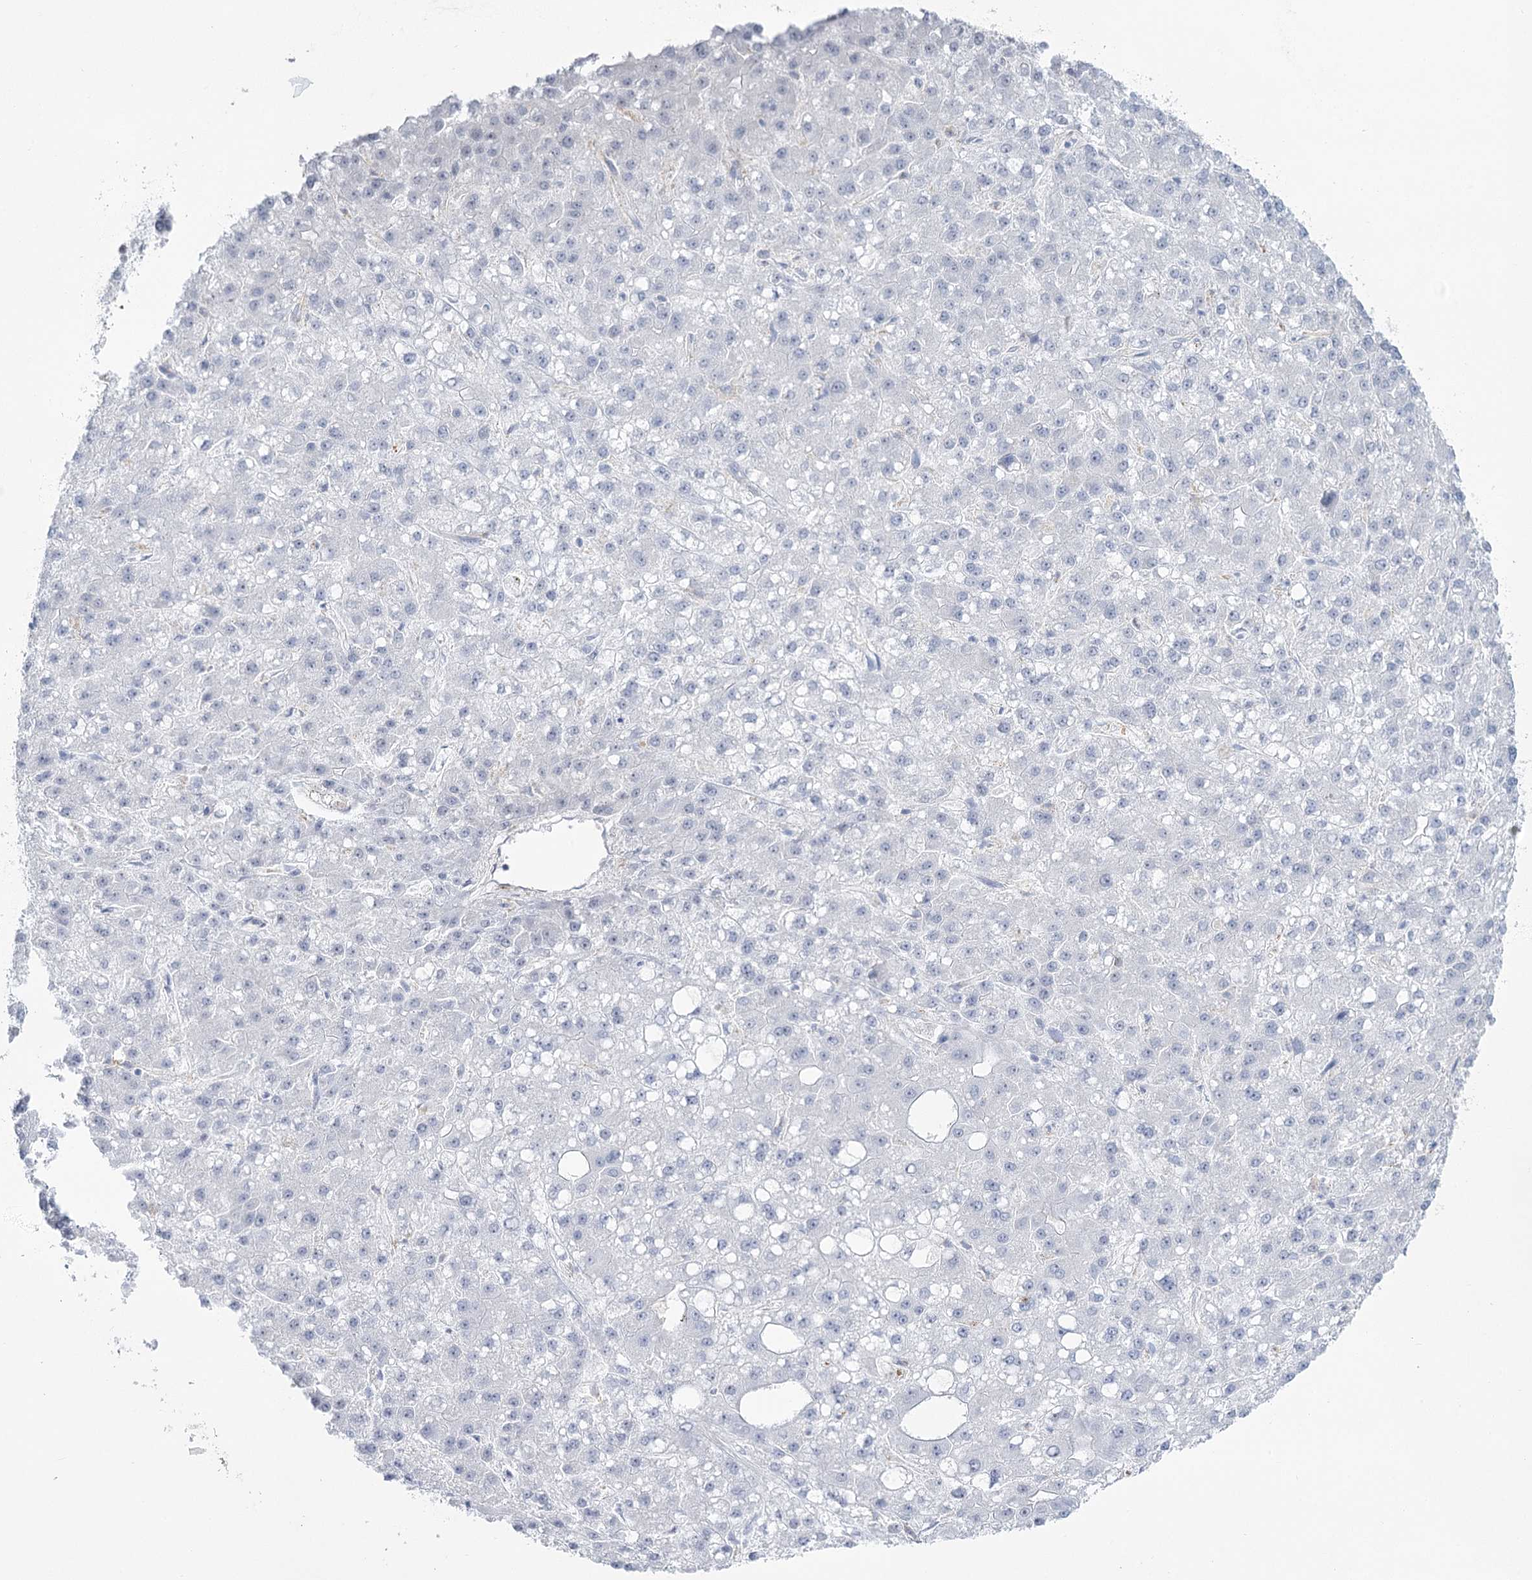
{"staining": {"intensity": "negative", "quantity": "none", "location": "none"}, "tissue": "liver cancer", "cell_type": "Tumor cells", "image_type": "cancer", "snomed": [{"axis": "morphology", "description": "Carcinoma, Hepatocellular, NOS"}, {"axis": "topography", "description": "Liver"}], "caption": "Immunohistochemical staining of human liver cancer (hepatocellular carcinoma) shows no significant staining in tumor cells. (Stains: DAB immunohistochemistry (IHC) with hematoxylin counter stain, Microscopy: brightfield microscopy at high magnification).", "gene": "CCDC88A", "patient": {"sex": "male", "age": 67}}